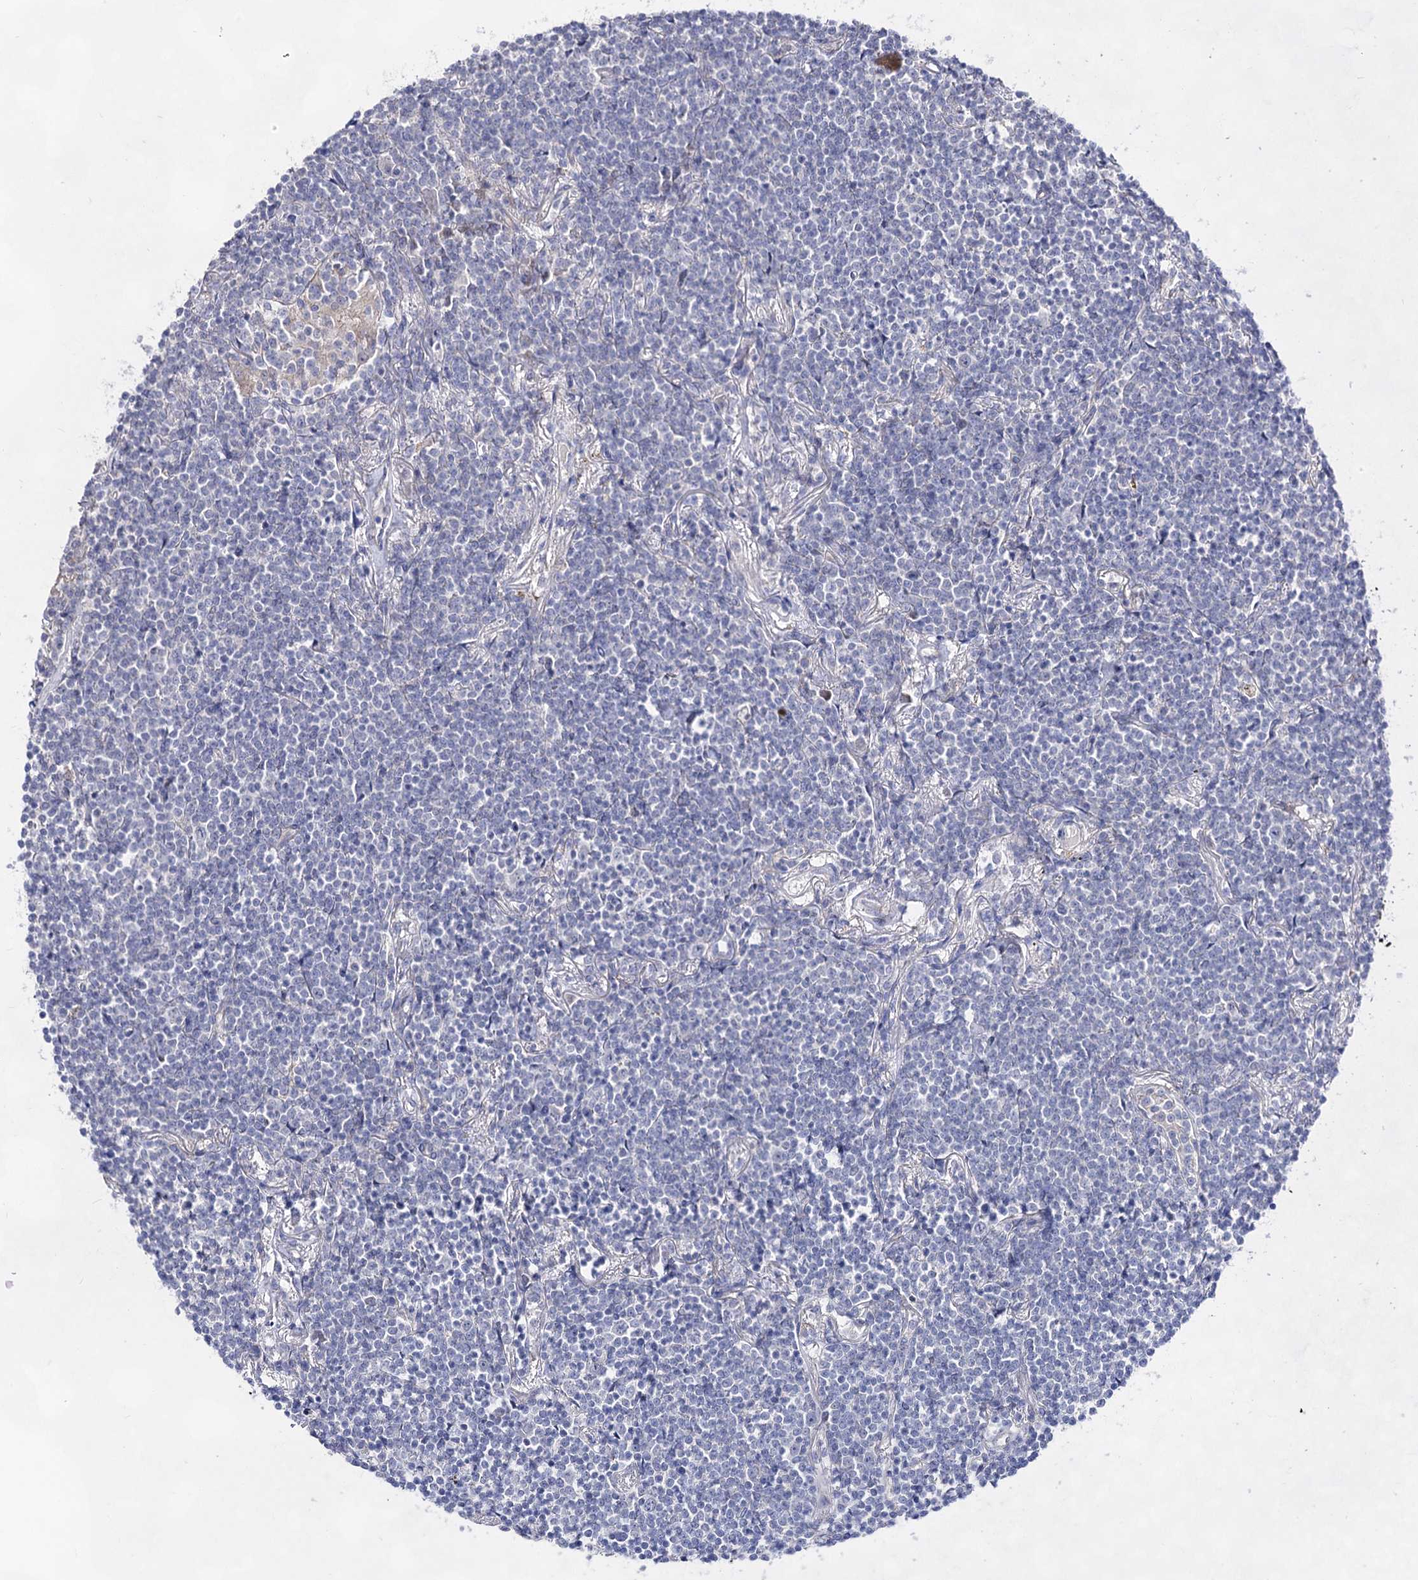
{"staining": {"intensity": "negative", "quantity": "none", "location": "none"}, "tissue": "lymphoma", "cell_type": "Tumor cells", "image_type": "cancer", "snomed": [{"axis": "morphology", "description": "Malignant lymphoma, non-Hodgkin's type, Low grade"}, {"axis": "topography", "description": "Lung"}], "caption": "This photomicrograph is of lymphoma stained with immunohistochemistry (IHC) to label a protein in brown with the nuclei are counter-stained blue. There is no expression in tumor cells.", "gene": "PLIN1", "patient": {"sex": "female", "age": 71}}